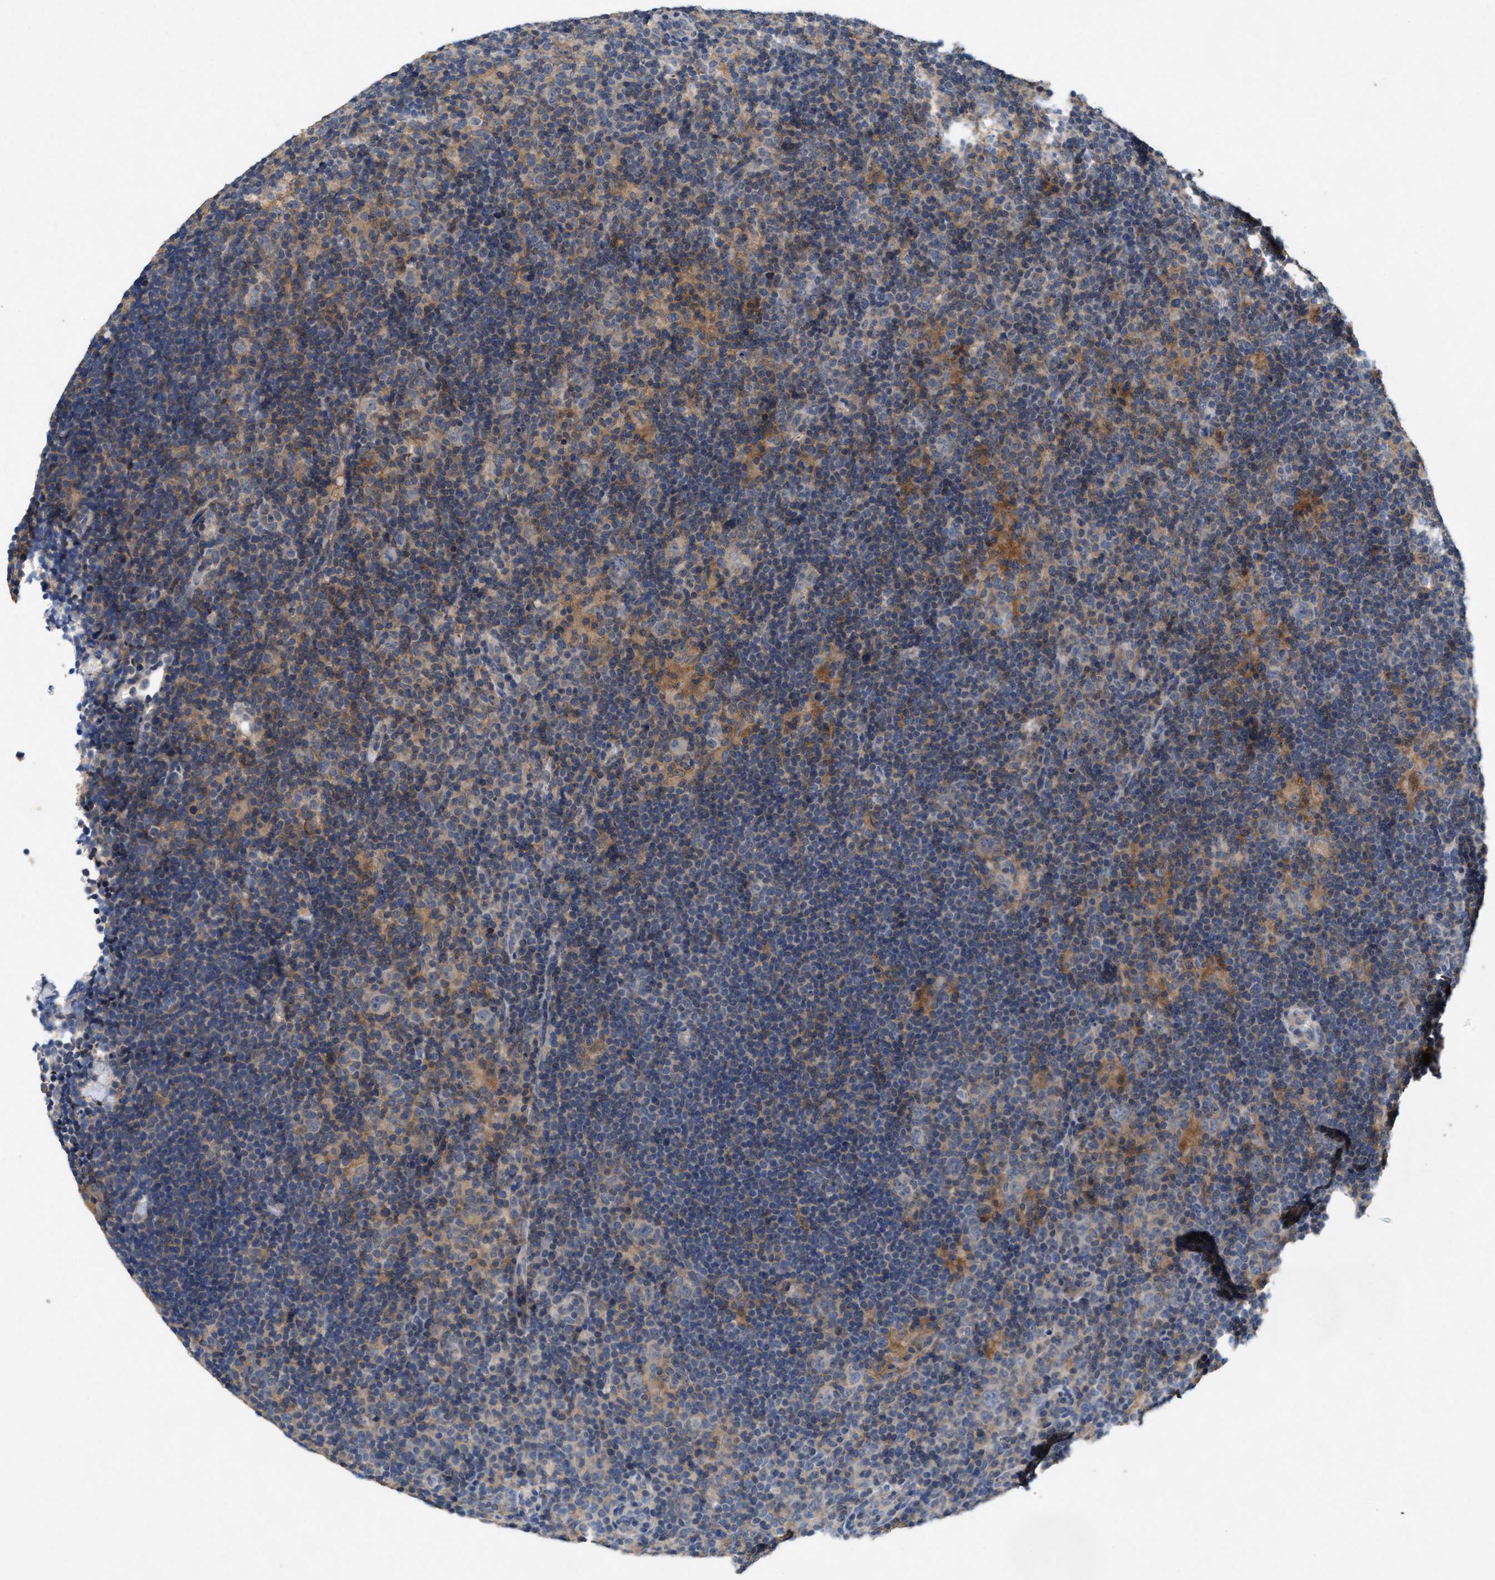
{"staining": {"intensity": "weak", "quantity": "<25%", "location": "cytoplasmic/membranous"}, "tissue": "lymphoma", "cell_type": "Tumor cells", "image_type": "cancer", "snomed": [{"axis": "morphology", "description": "Hodgkin's disease, NOS"}, {"axis": "topography", "description": "Lymph node"}], "caption": "Lymphoma was stained to show a protein in brown. There is no significant staining in tumor cells.", "gene": "LPAR2", "patient": {"sex": "female", "age": 57}}